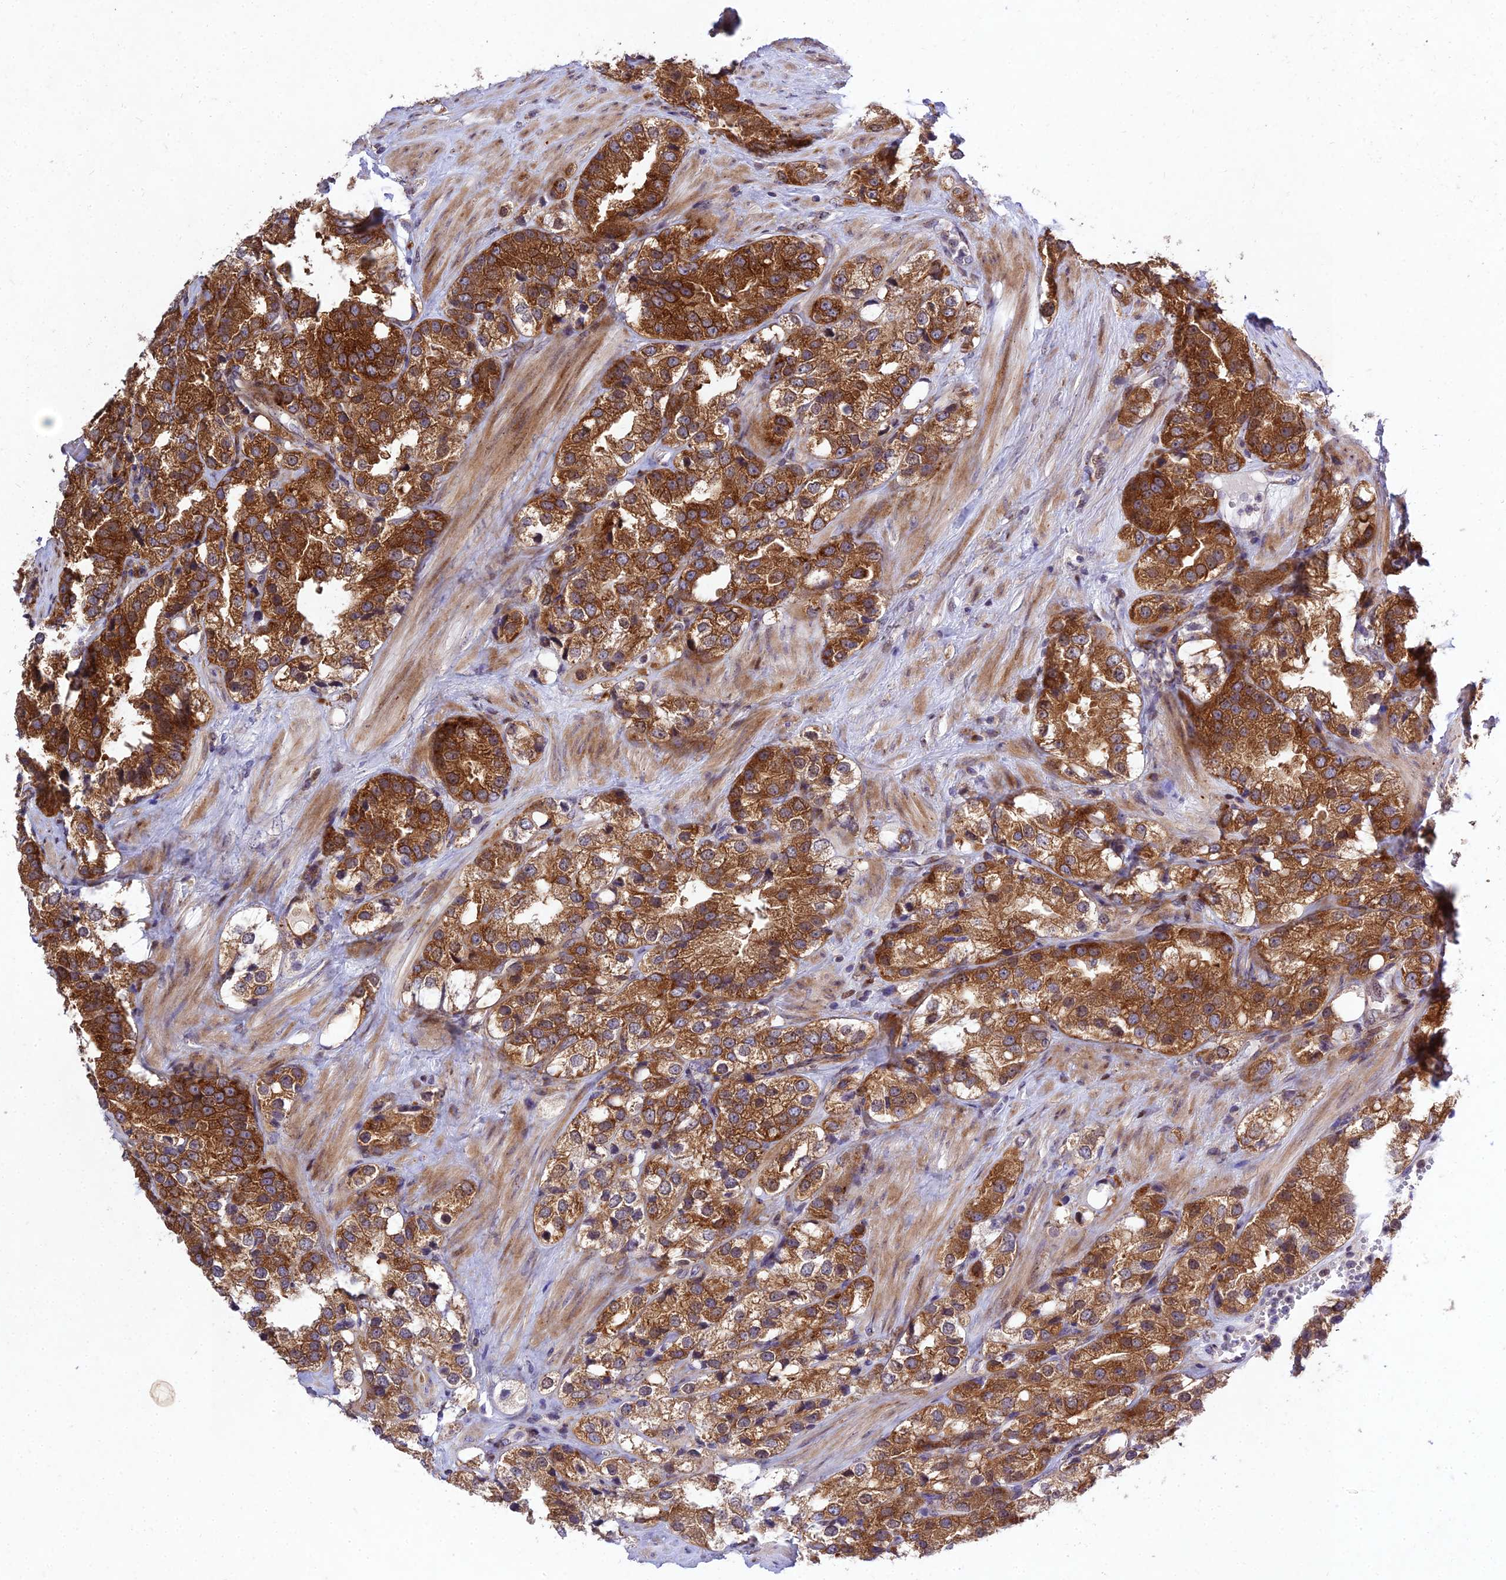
{"staining": {"intensity": "strong", "quantity": ">75%", "location": "cytoplasmic/membranous"}, "tissue": "prostate cancer", "cell_type": "Tumor cells", "image_type": "cancer", "snomed": [{"axis": "morphology", "description": "Adenocarcinoma, NOS"}, {"axis": "topography", "description": "Prostate"}], "caption": "This micrograph displays prostate cancer (adenocarcinoma) stained with immunohistochemistry (IHC) to label a protein in brown. The cytoplasmic/membranous of tumor cells show strong positivity for the protein. Nuclei are counter-stained blue.", "gene": "MKKS", "patient": {"sex": "male", "age": 79}}